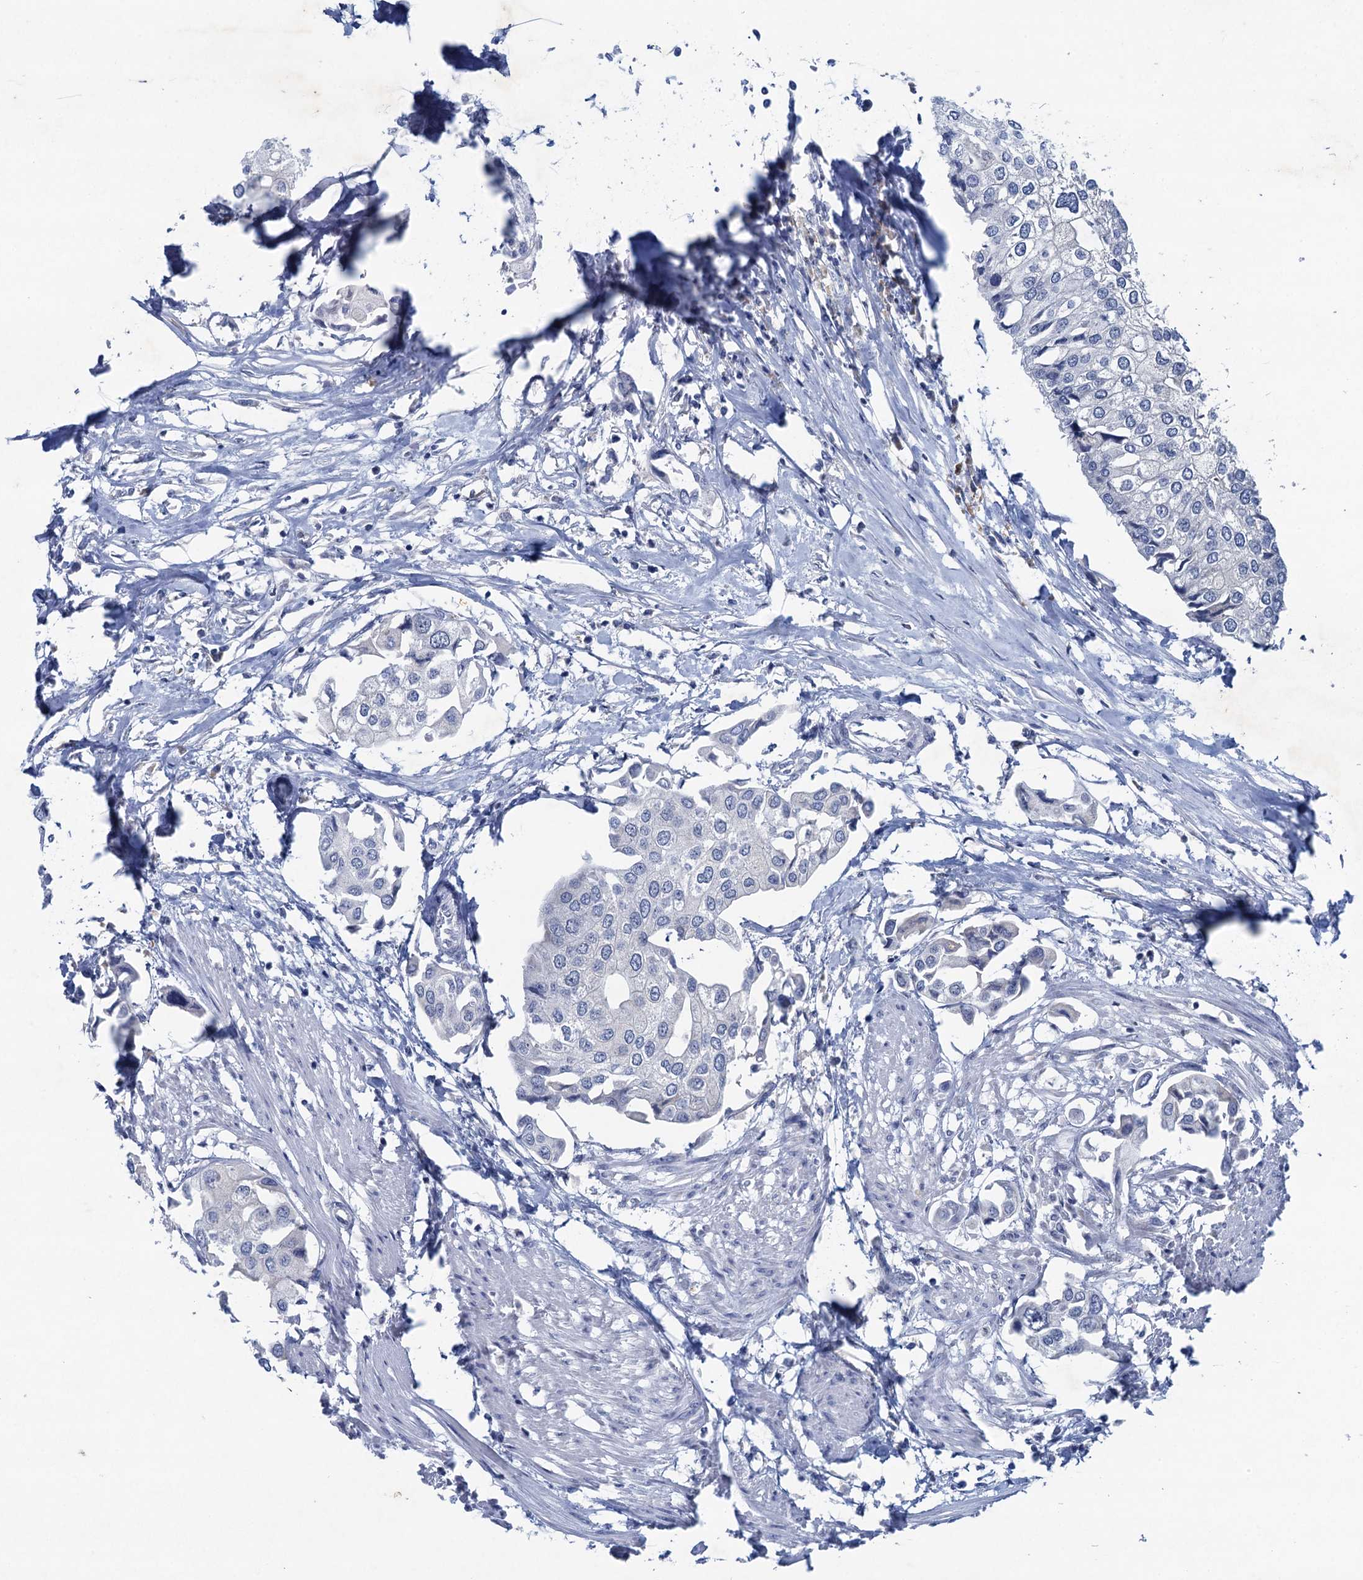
{"staining": {"intensity": "negative", "quantity": "none", "location": "none"}, "tissue": "urothelial cancer", "cell_type": "Tumor cells", "image_type": "cancer", "snomed": [{"axis": "morphology", "description": "Urothelial carcinoma, High grade"}, {"axis": "topography", "description": "Urinary bladder"}], "caption": "Immunohistochemistry image of neoplastic tissue: human urothelial carcinoma (high-grade) stained with DAB shows no significant protein staining in tumor cells.", "gene": "HAPSTR1", "patient": {"sex": "male", "age": 64}}